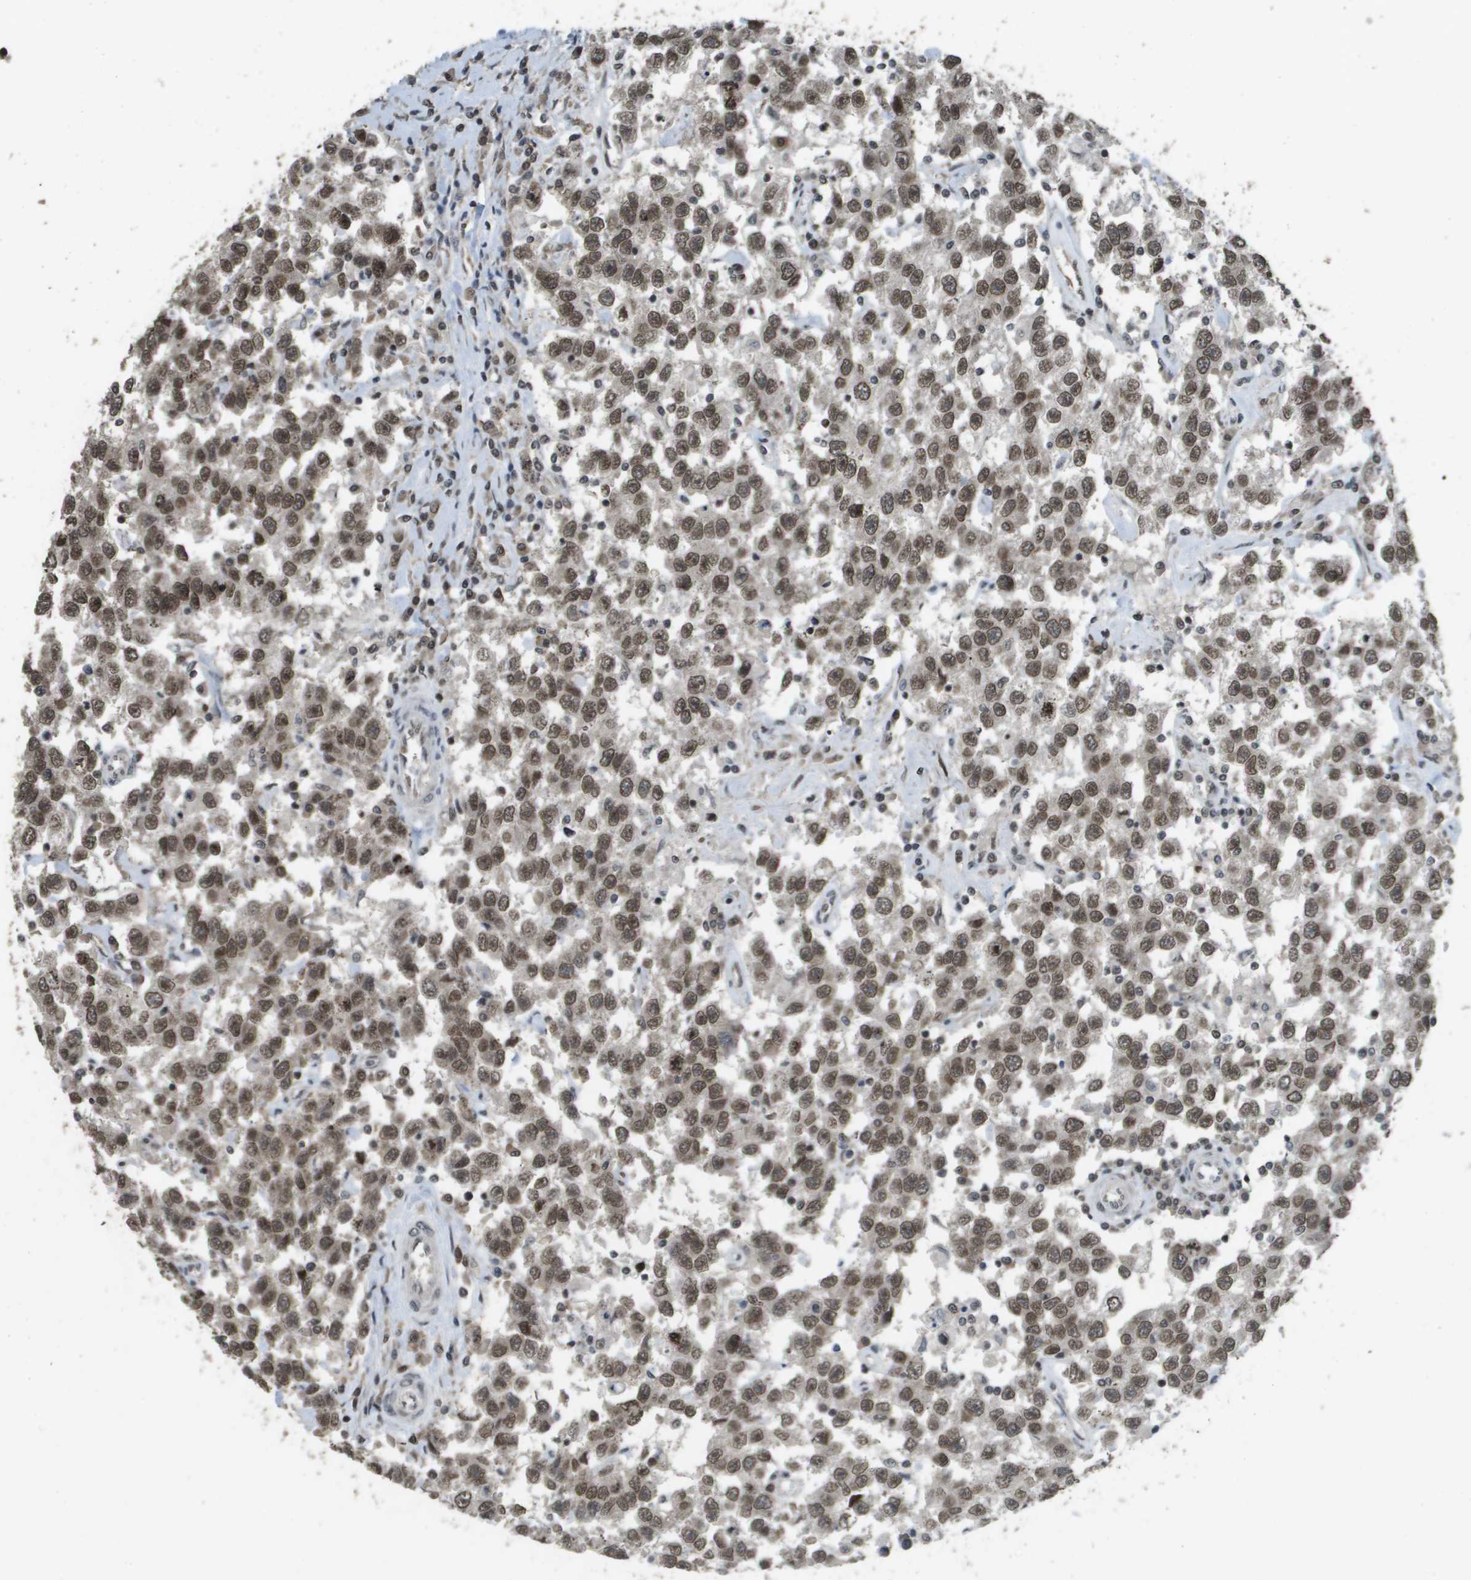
{"staining": {"intensity": "moderate", "quantity": ">75%", "location": "nuclear"}, "tissue": "testis cancer", "cell_type": "Tumor cells", "image_type": "cancer", "snomed": [{"axis": "morphology", "description": "Seminoma, NOS"}, {"axis": "topography", "description": "Testis"}], "caption": "Protein staining shows moderate nuclear expression in approximately >75% of tumor cells in seminoma (testis).", "gene": "KAT5", "patient": {"sex": "male", "age": 41}}